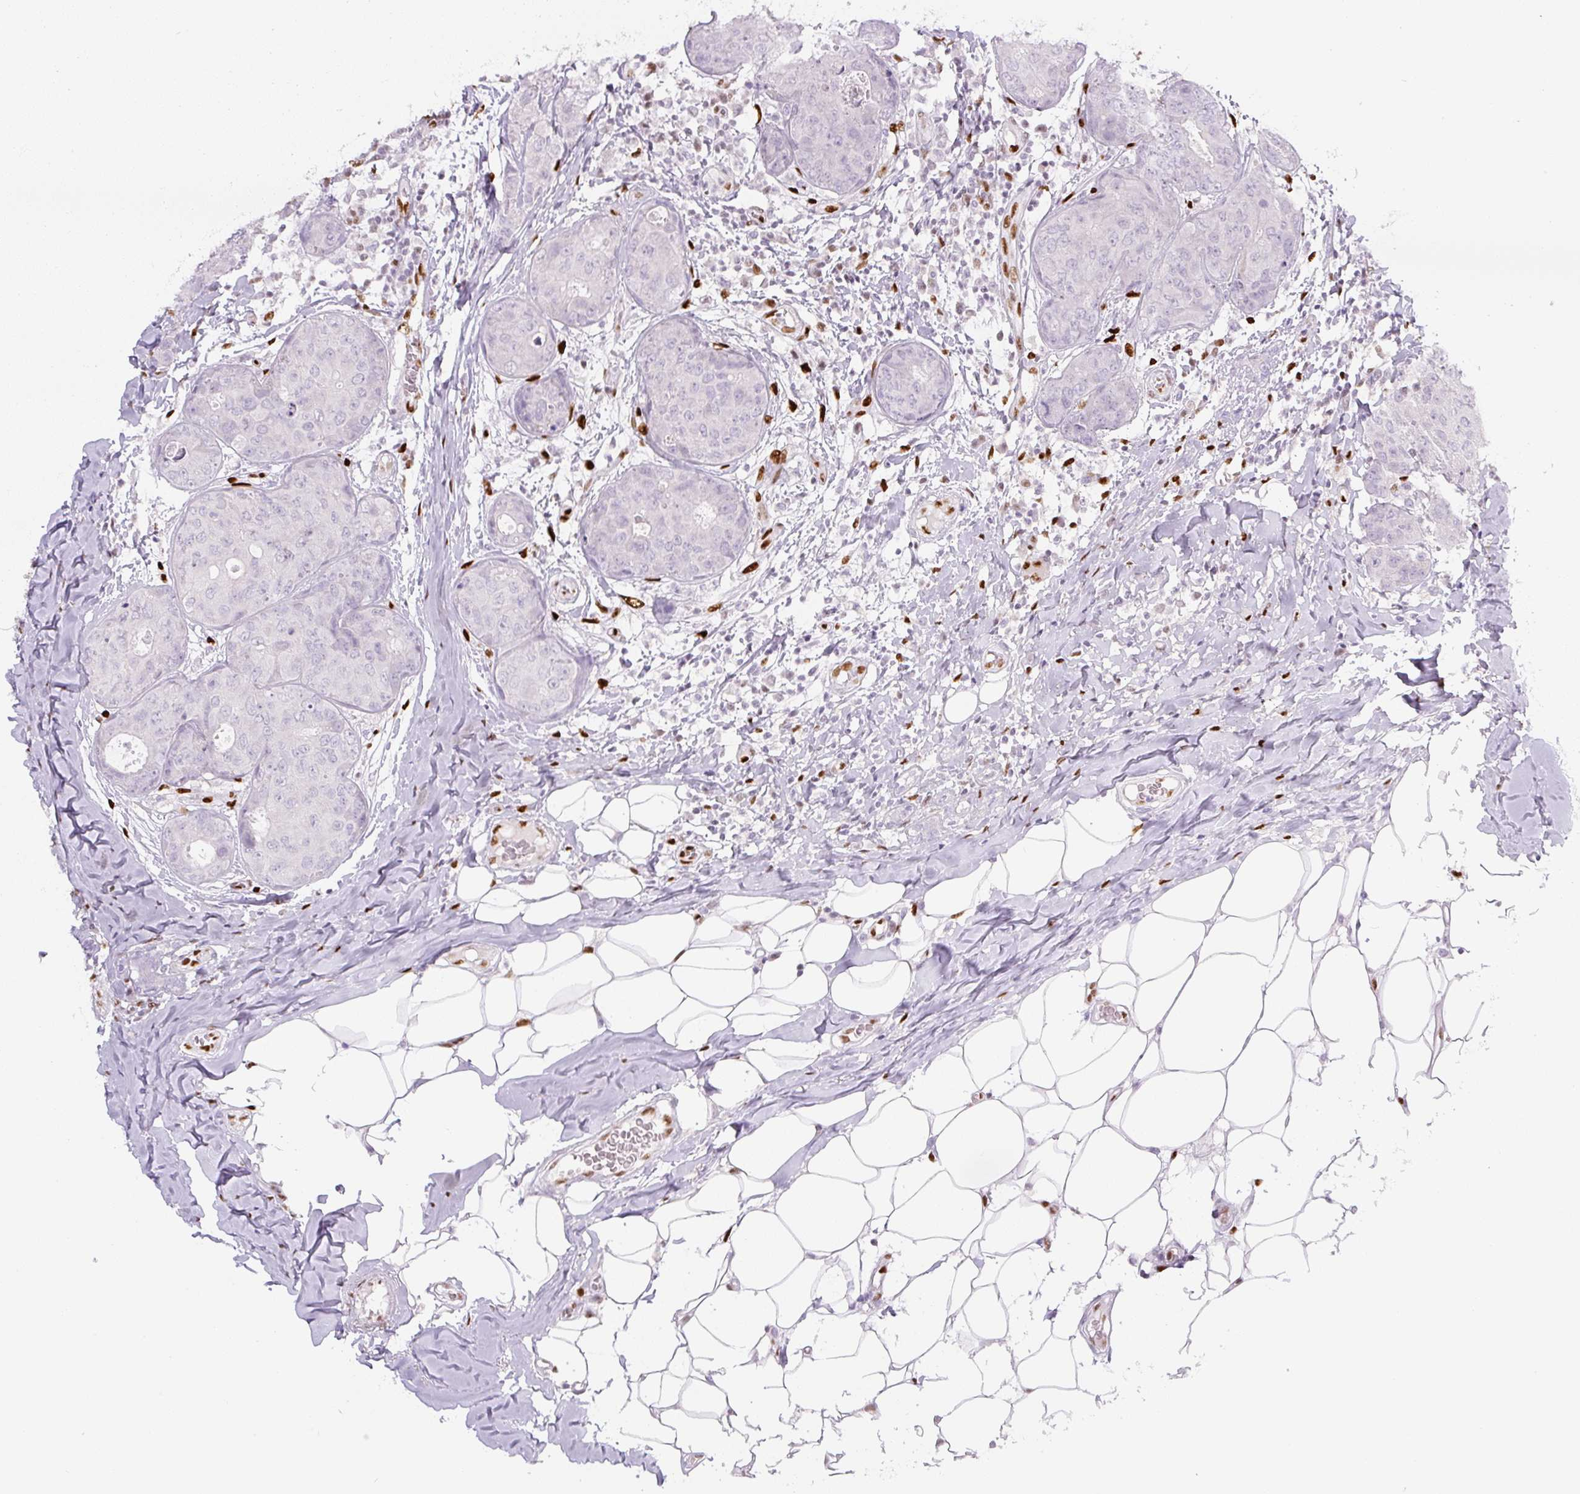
{"staining": {"intensity": "negative", "quantity": "none", "location": "none"}, "tissue": "breast cancer", "cell_type": "Tumor cells", "image_type": "cancer", "snomed": [{"axis": "morphology", "description": "Duct carcinoma"}, {"axis": "topography", "description": "Breast"}], "caption": "Breast infiltrating ductal carcinoma was stained to show a protein in brown. There is no significant expression in tumor cells.", "gene": "ZEB1", "patient": {"sex": "female", "age": 43}}